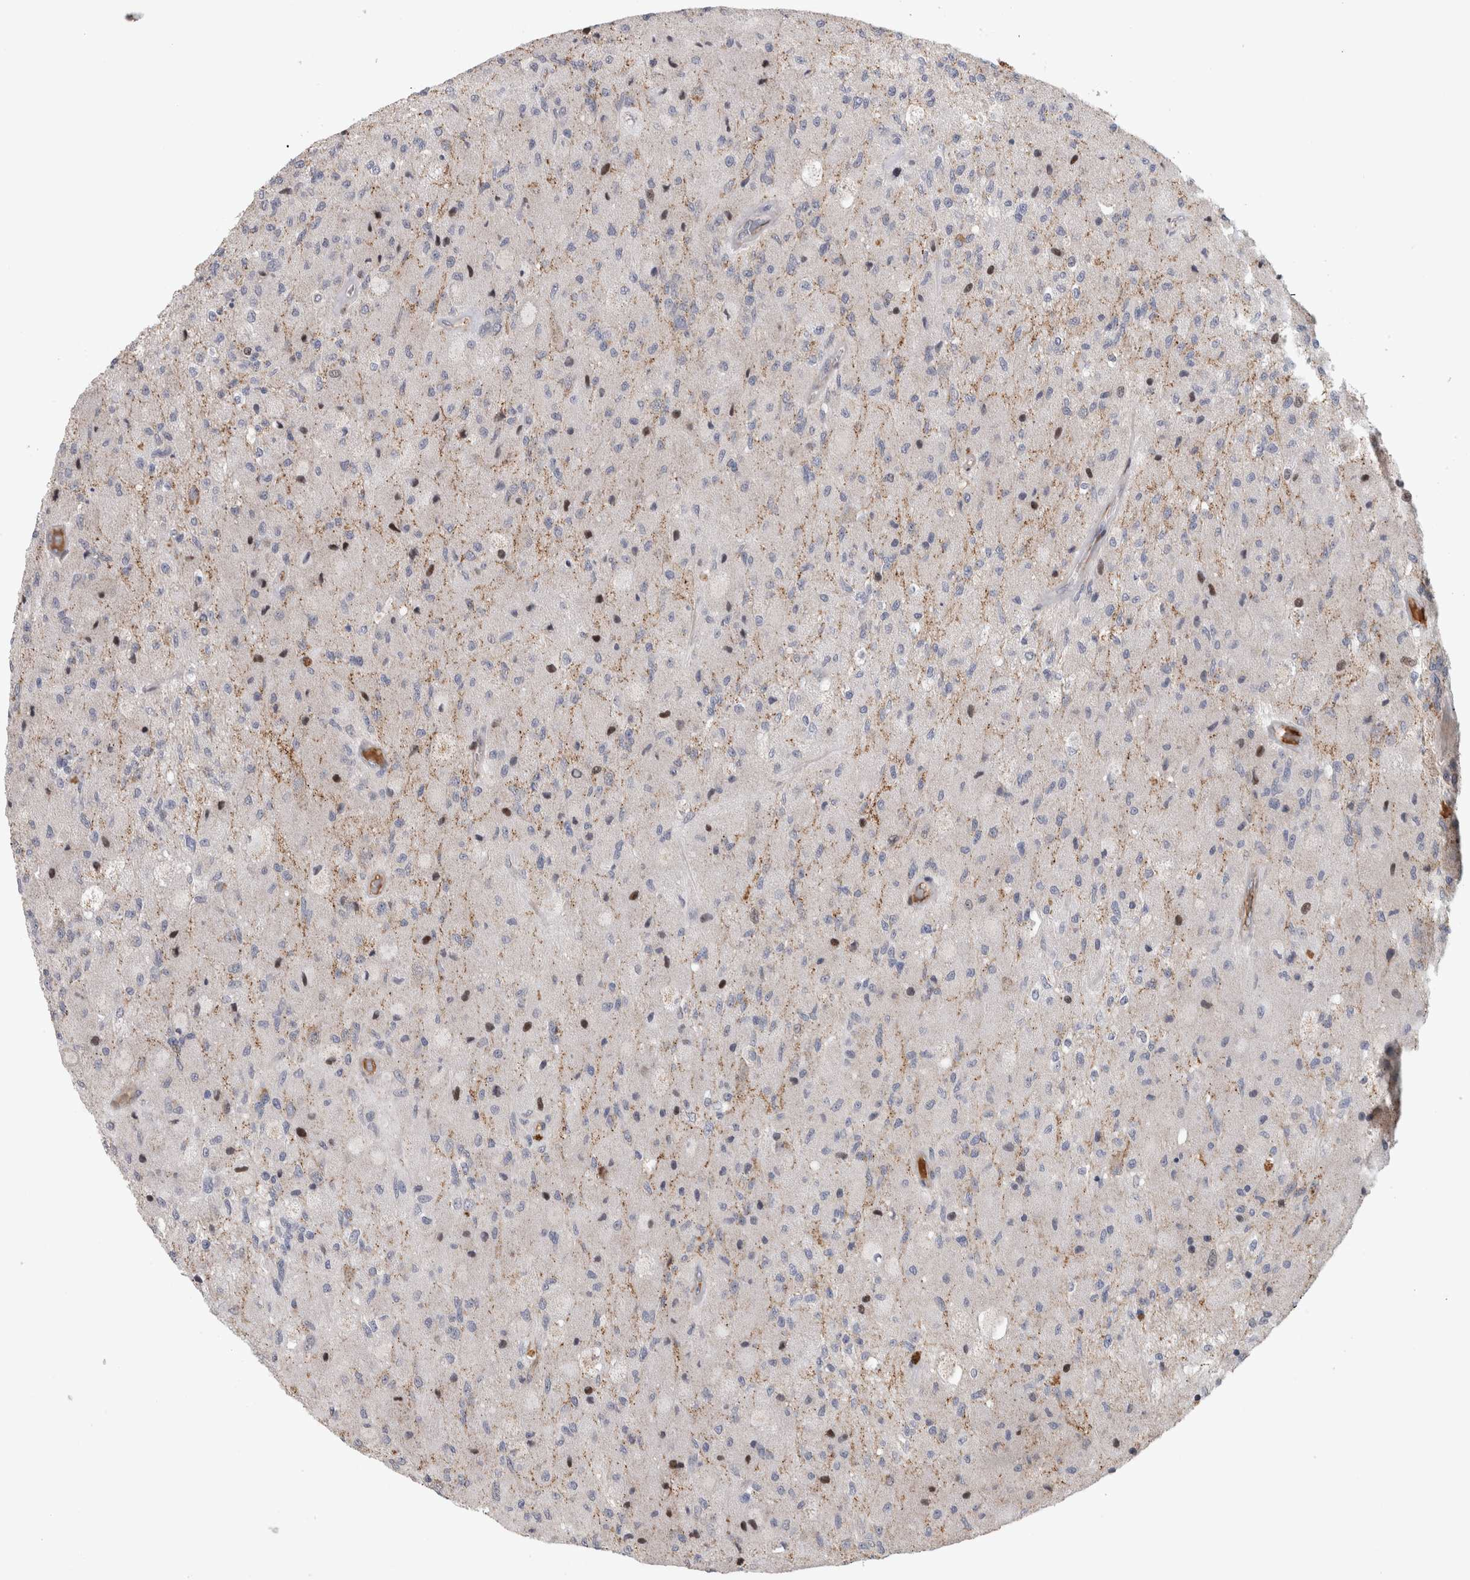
{"staining": {"intensity": "strong", "quantity": "<25%", "location": "nuclear"}, "tissue": "glioma", "cell_type": "Tumor cells", "image_type": "cancer", "snomed": [{"axis": "morphology", "description": "Normal tissue, NOS"}, {"axis": "morphology", "description": "Glioma, malignant, High grade"}, {"axis": "topography", "description": "Cerebral cortex"}], "caption": "A medium amount of strong nuclear expression is present in about <25% of tumor cells in malignant glioma (high-grade) tissue. The protein of interest is shown in brown color, while the nuclei are stained blue.", "gene": "RBM48", "patient": {"sex": "male", "age": 77}}